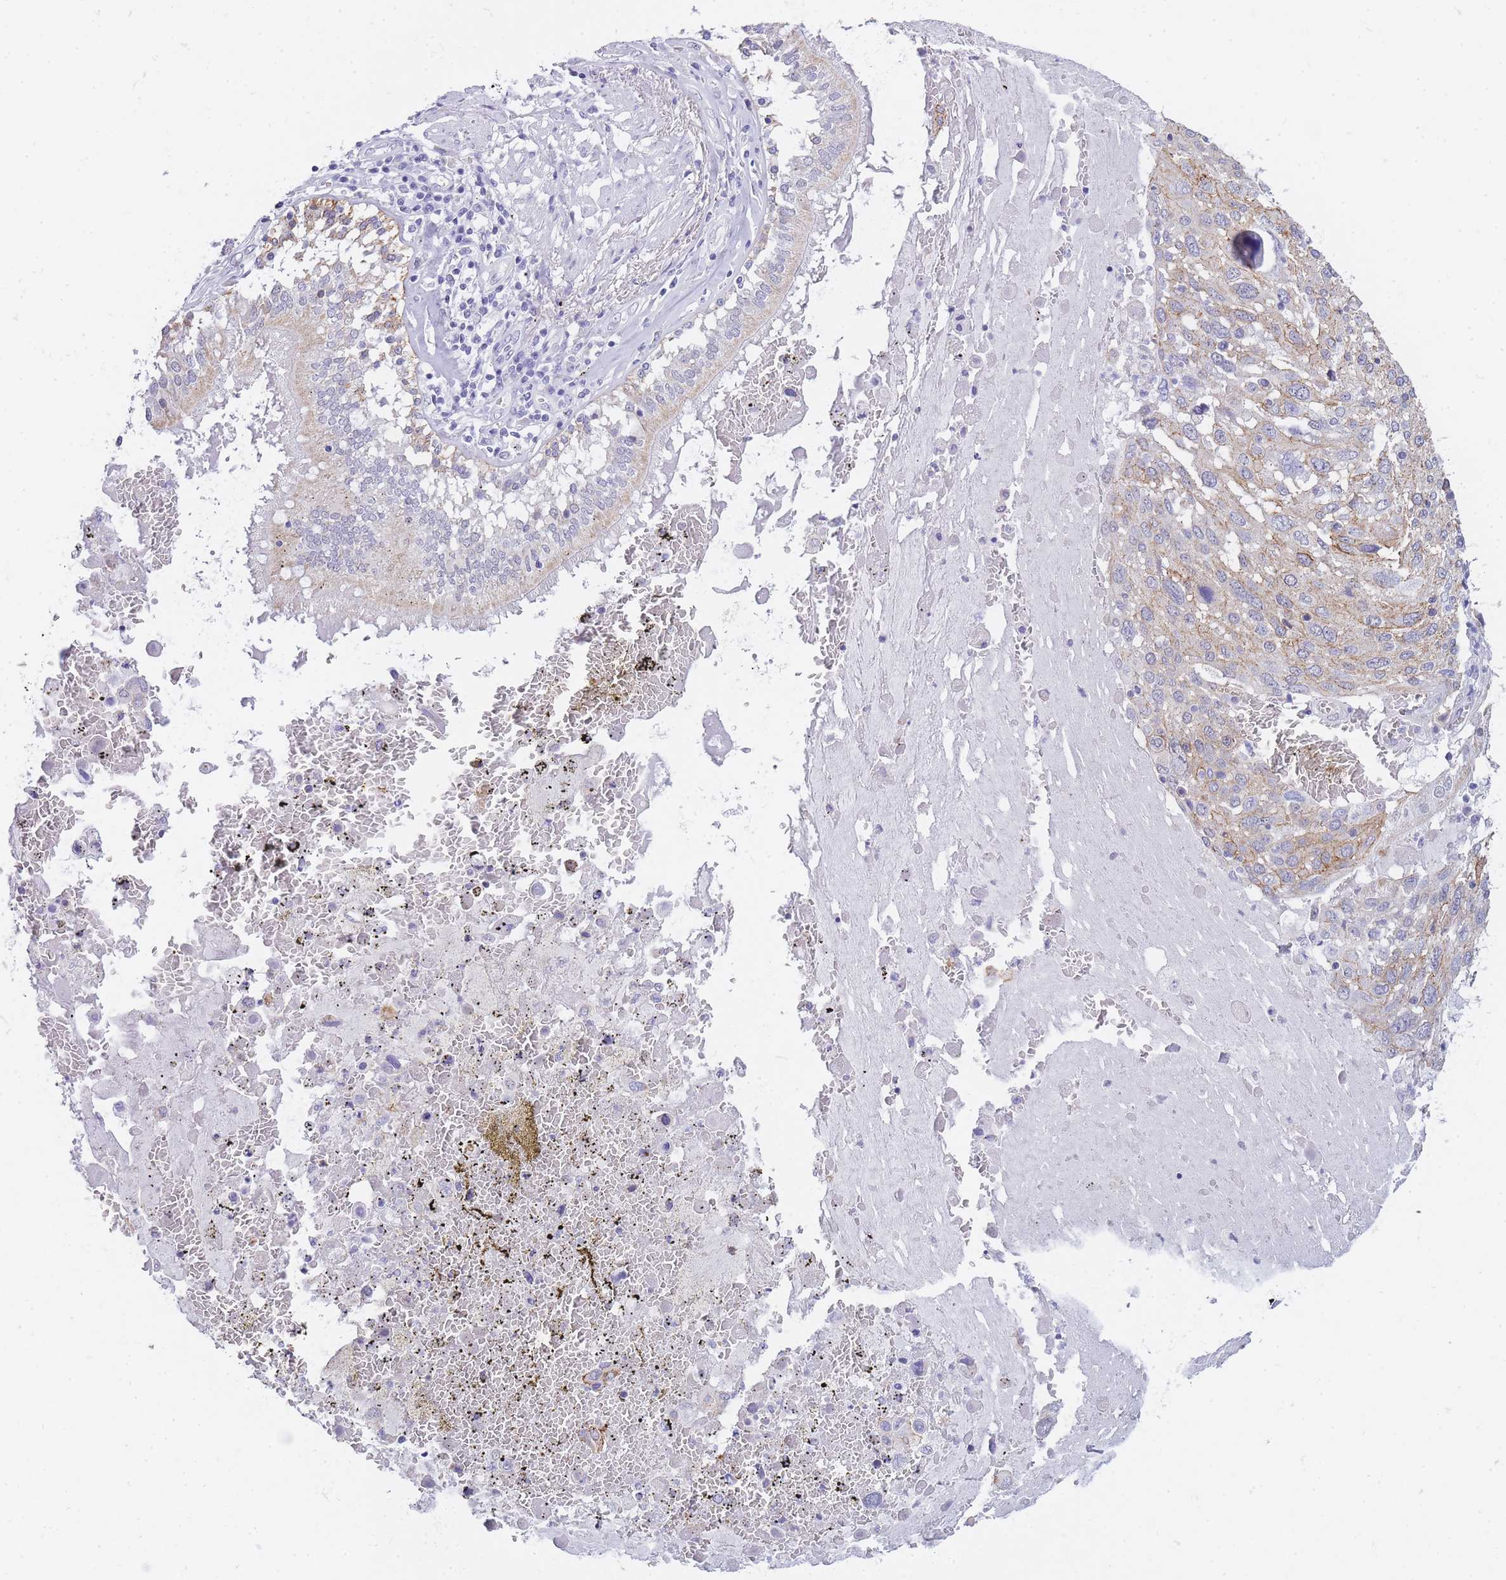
{"staining": {"intensity": "moderate", "quantity": "25%-75%", "location": "cytoplasmic/membranous"}, "tissue": "lung cancer", "cell_type": "Tumor cells", "image_type": "cancer", "snomed": [{"axis": "morphology", "description": "Squamous cell carcinoma, NOS"}, {"axis": "topography", "description": "Lung"}], "caption": "A brown stain labels moderate cytoplasmic/membranous staining of a protein in human lung cancer tumor cells.", "gene": "FRAT2", "patient": {"sex": "male", "age": 65}}